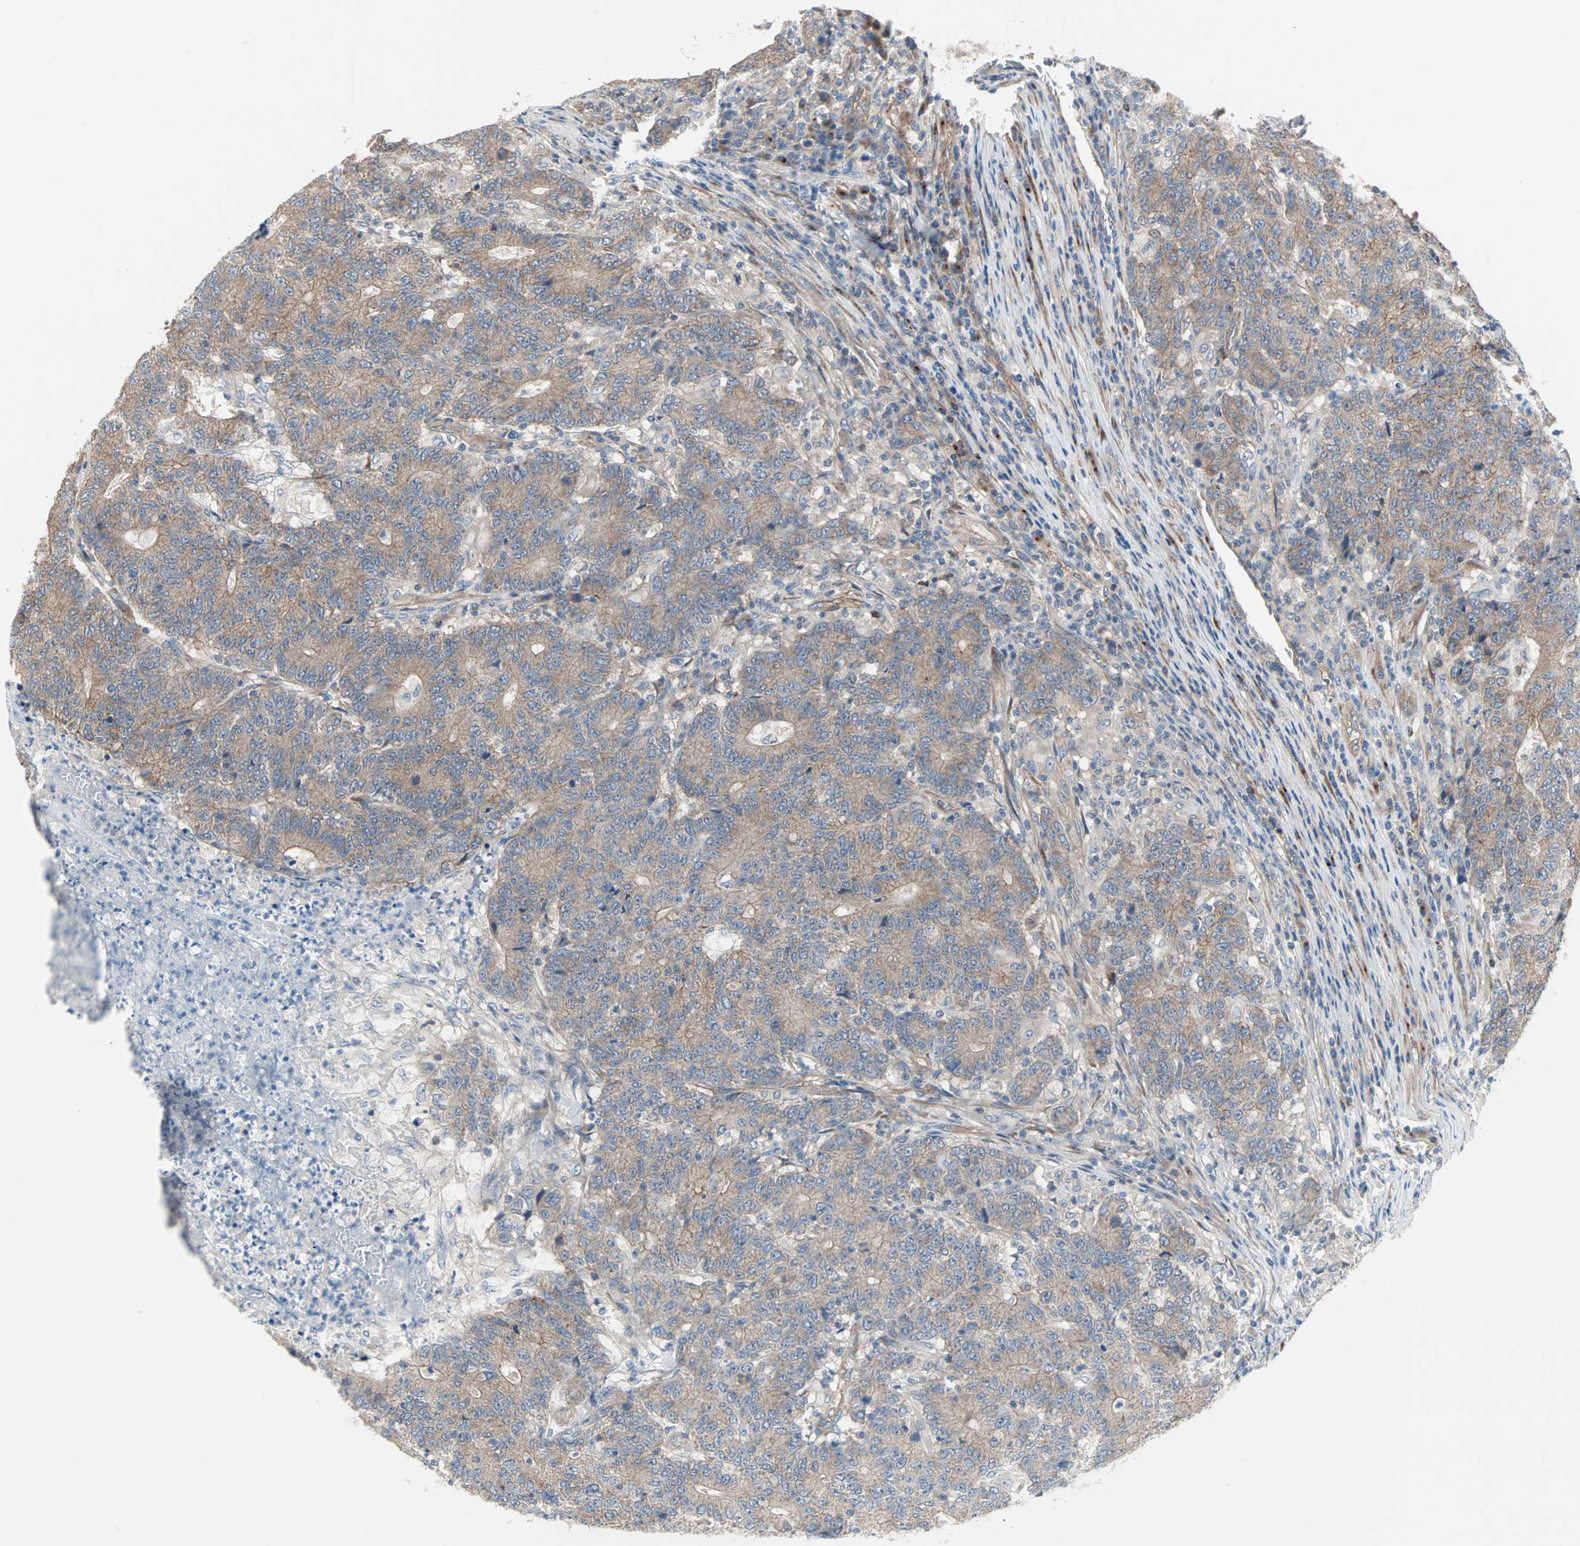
{"staining": {"intensity": "weak", "quantity": ">75%", "location": "cytoplasmic/membranous"}, "tissue": "colorectal cancer", "cell_type": "Tumor cells", "image_type": "cancer", "snomed": [{"axis": "morphology", "description": "Normal tissue, NOS"}, {"axis": "morphology", "description": "Adenocarcinoma, NOS"}, {"axis": "topography", "description": "Colon"}], "caption": "Immunohistochemical staining of human colorectal cancer exhibits low levels of weak cytoplasmic/membranous positivity in approximately >75% of tumor cells.", "gene": "PDE8A", "patient": {"sex": "female", "age": 75}}